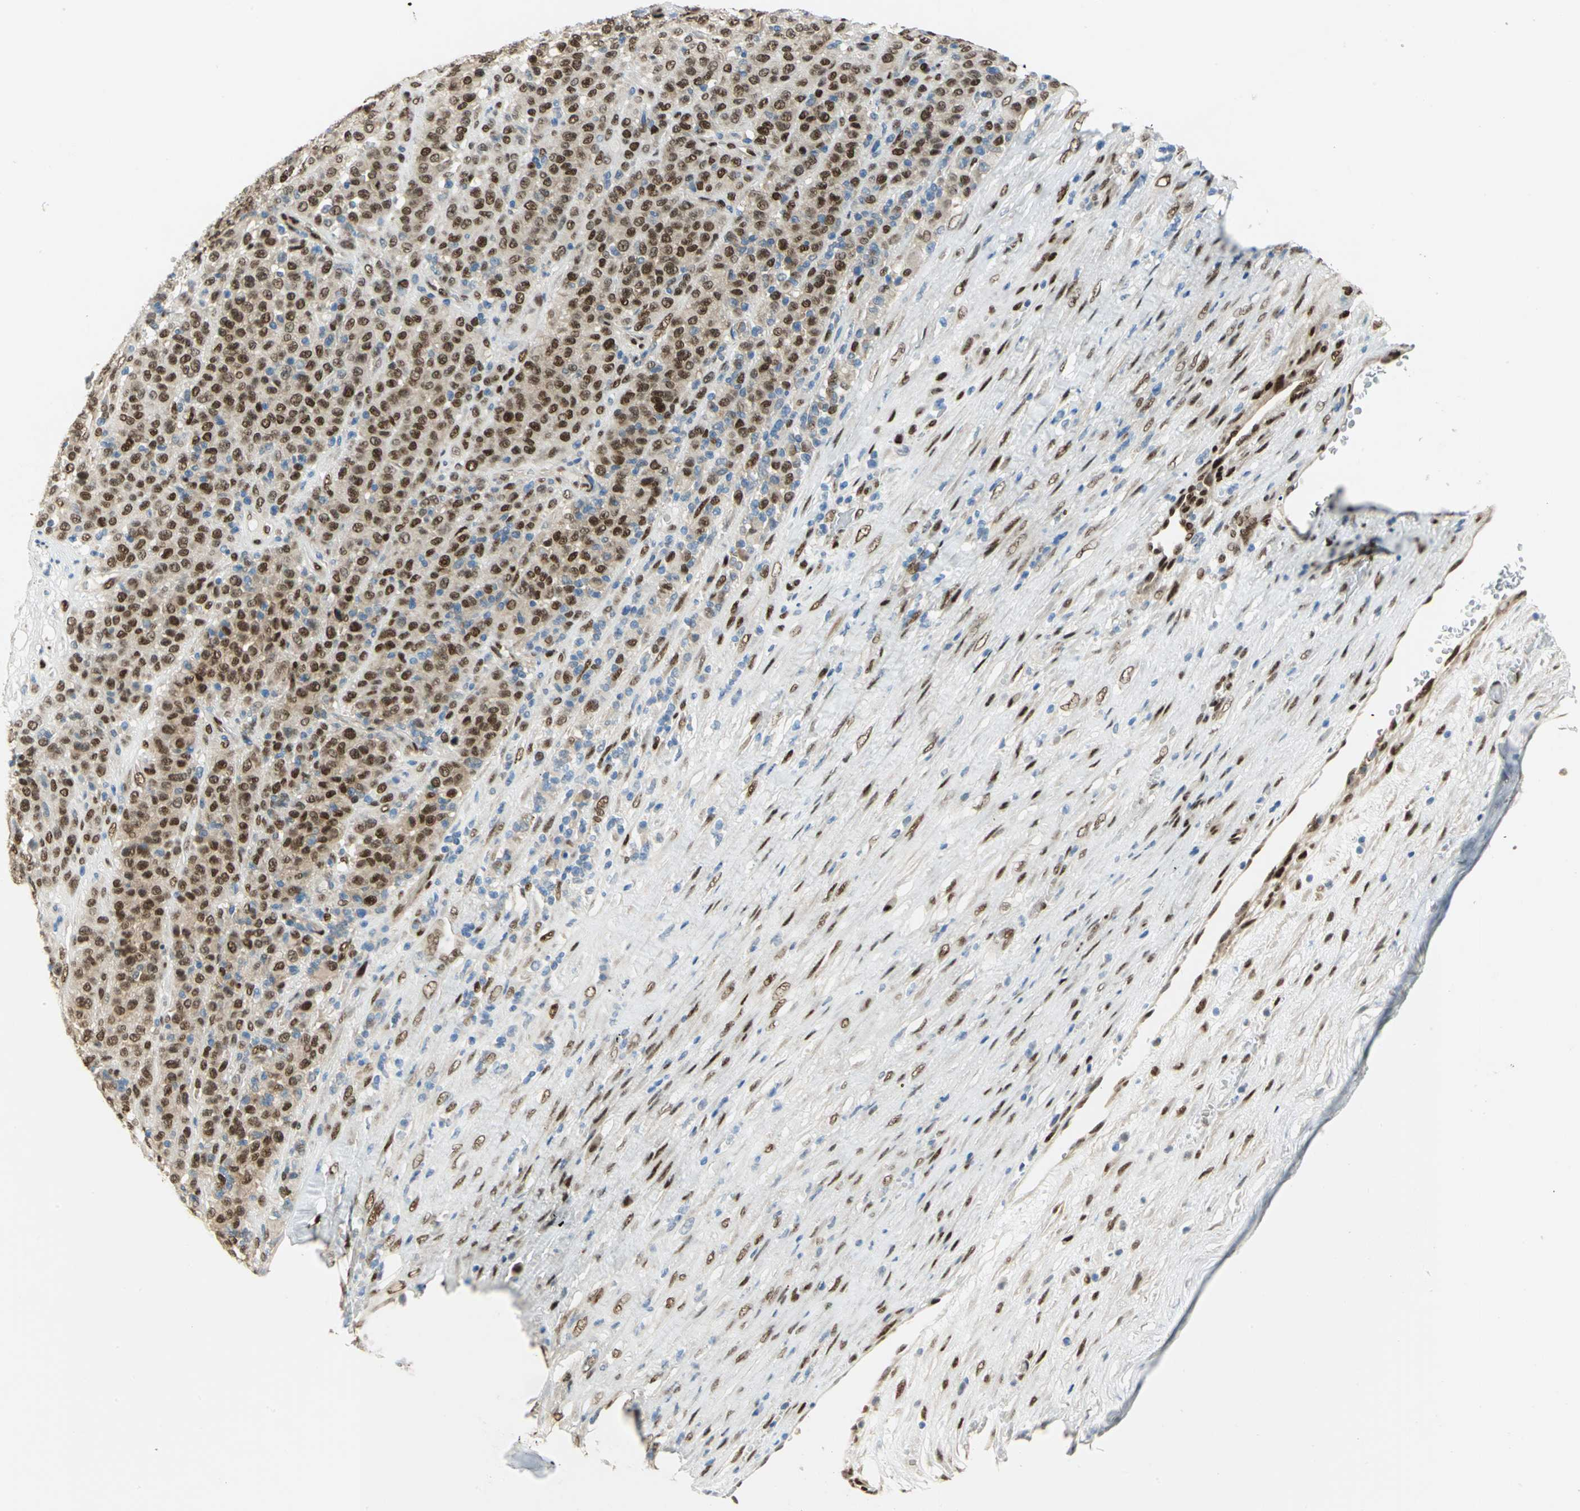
{"staining": {"intensity": "strong", "quantity": ">75%", "location": "cytoplasmic/membranous,nuclear"}, "tissue": "melanoma", "cell_type": "Tumor cells", "image_type": "cancer", "snomed": [{"axis": "morphology", "description": "Malignant melanoma, Metastatic site"}, {"axis": "topography", "description": "Pancreas"}], "caption": "This is an image of immunohistochemistry staining of malignant melanoma (metastatic site), which shows strong staining in the cytoplasmic/membranous and nuclear of tumor cells.", "gene": "RBFOX2", "patient": {"sex": "female", "age": 30}}